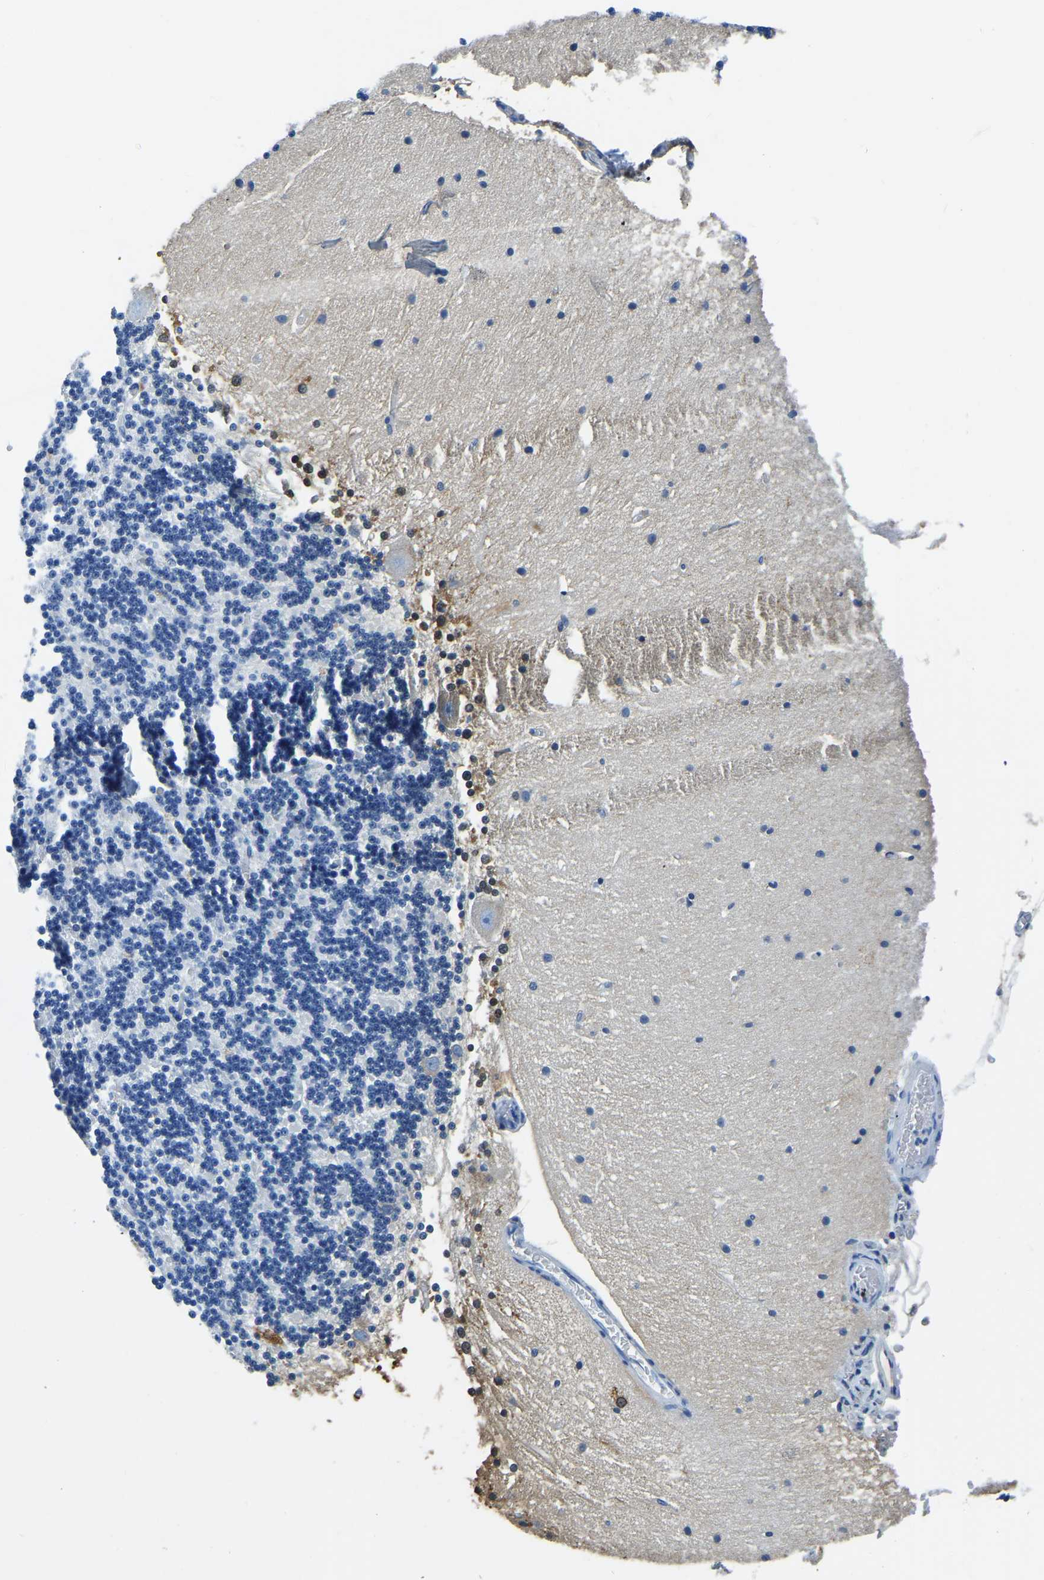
{"staining": {"intensity": "negative", "quantity": "none", "location": "none"}, "tissue": "cerebellum", "cell_type": "Cells in granular layer", "image_type": "normal", "snomed": [{"axis": "morphology", "description": "Normal tissue, NOS"}, {"axis": "topography", "description": "Cerebellum"}], "caption": "Immunohistochemical staining of benign cerebellum displays no significant staining in cells in granular layer.", "gene": "ZDHHC13", "patient": {"sex": "female", "age": 54}}